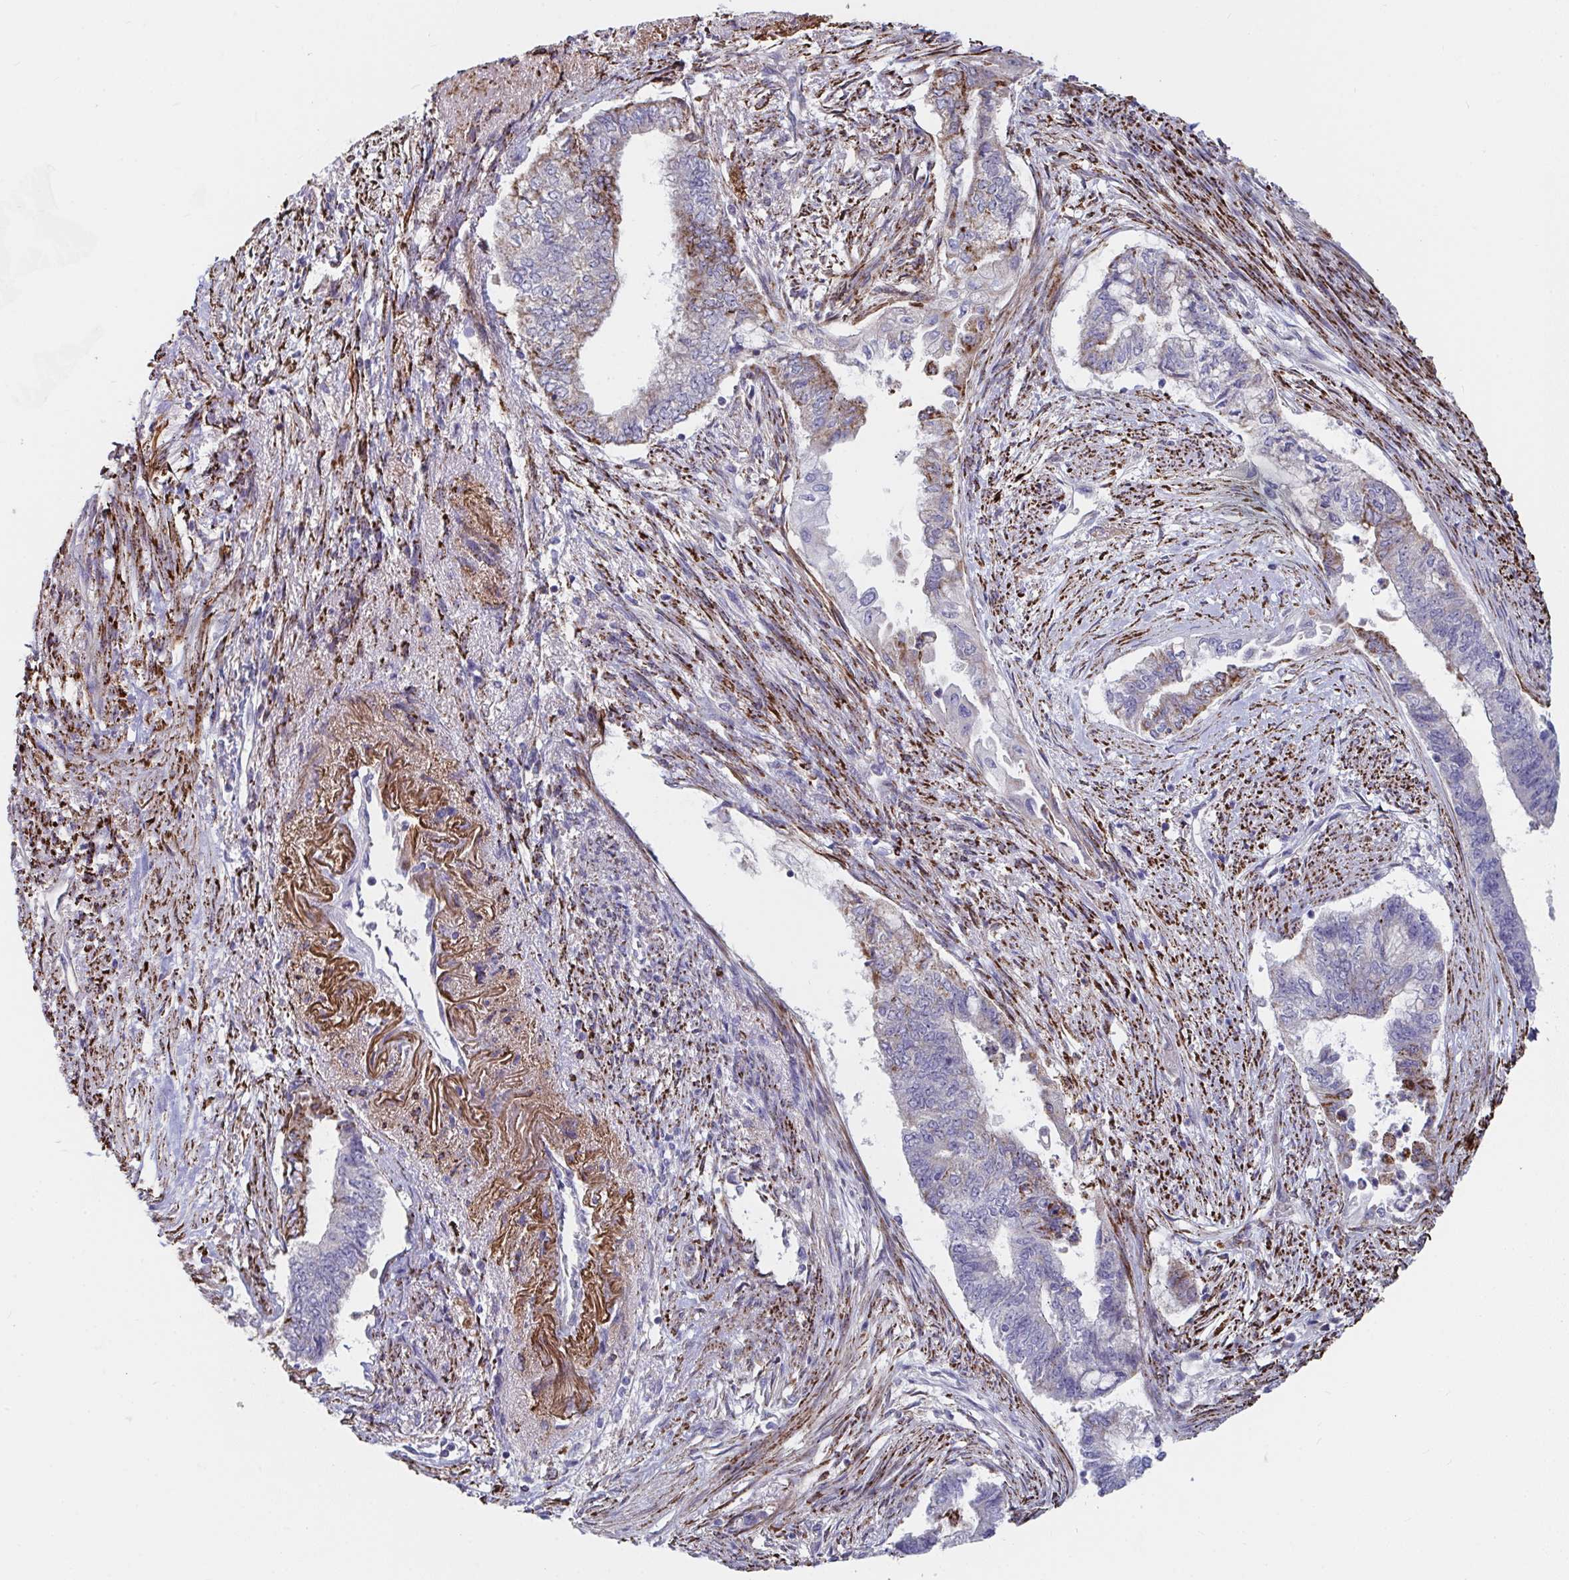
{"staining": {"intensity": "strong", "quantity": "<25%", "location": "cytoplasmic/membranous"}, "tissue": "endometrial cancer", "cell_type": "Tumor cells", "image_type": "cancer", "snomed": [{"axis": "morphology", "description": "Adenocarcinoma, NOS"}, {"axis": "topography", "description": "Endometrium"}], "caption": "An image of human adenocarcinoma (endometrial) stained for a protein exhibits strong cytoplasmic/membranous brown staining in tumor cells.", "gene": "FAM156B", "patient": {"sex": "female", "age": 65}}